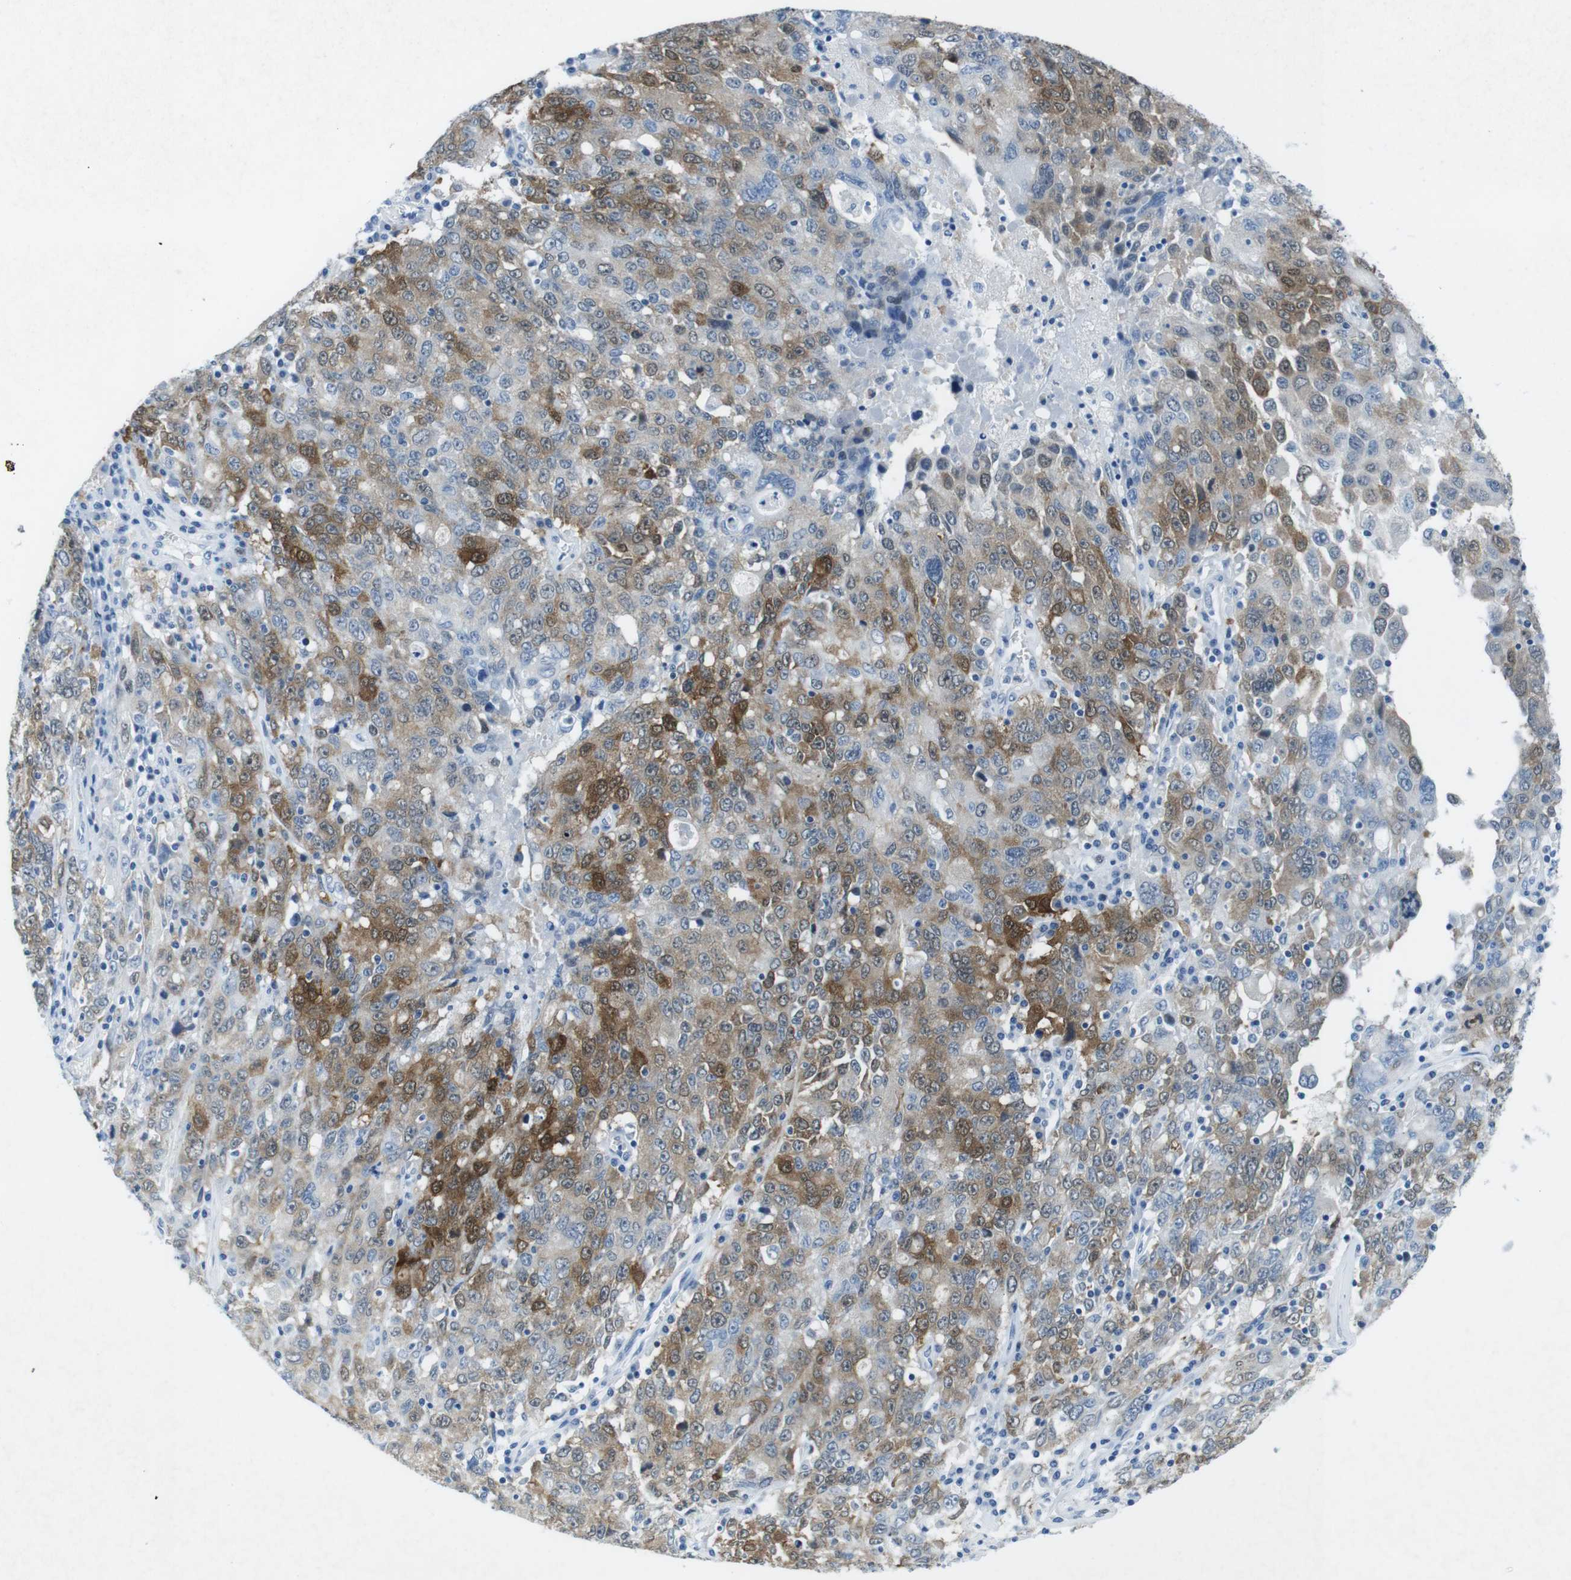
{"staining": {"intensity": "moderate", "quantity": "25%-75%", "location": "cytoplasmic/membranous,nuclear"}, "tissue": "ovarian cancer", "cell_type": "Tumor cells", "image_type": "cancer", "snomed": [{"axis": "morphology", "description": "Carcinoma, endometroid"}, {"axis": "topography", "description": "Ovary"}], "caption": "Human ovarian cancer (endometroid carcinoma) stained for a protein (brown) demonstrates moderate cytoplasmic/membranous and nuclear positive positivity in approximately 25%-75% of tumor cells.", "gene": "CTAG1B", "patient": {"sex": "female", "age": 62}}